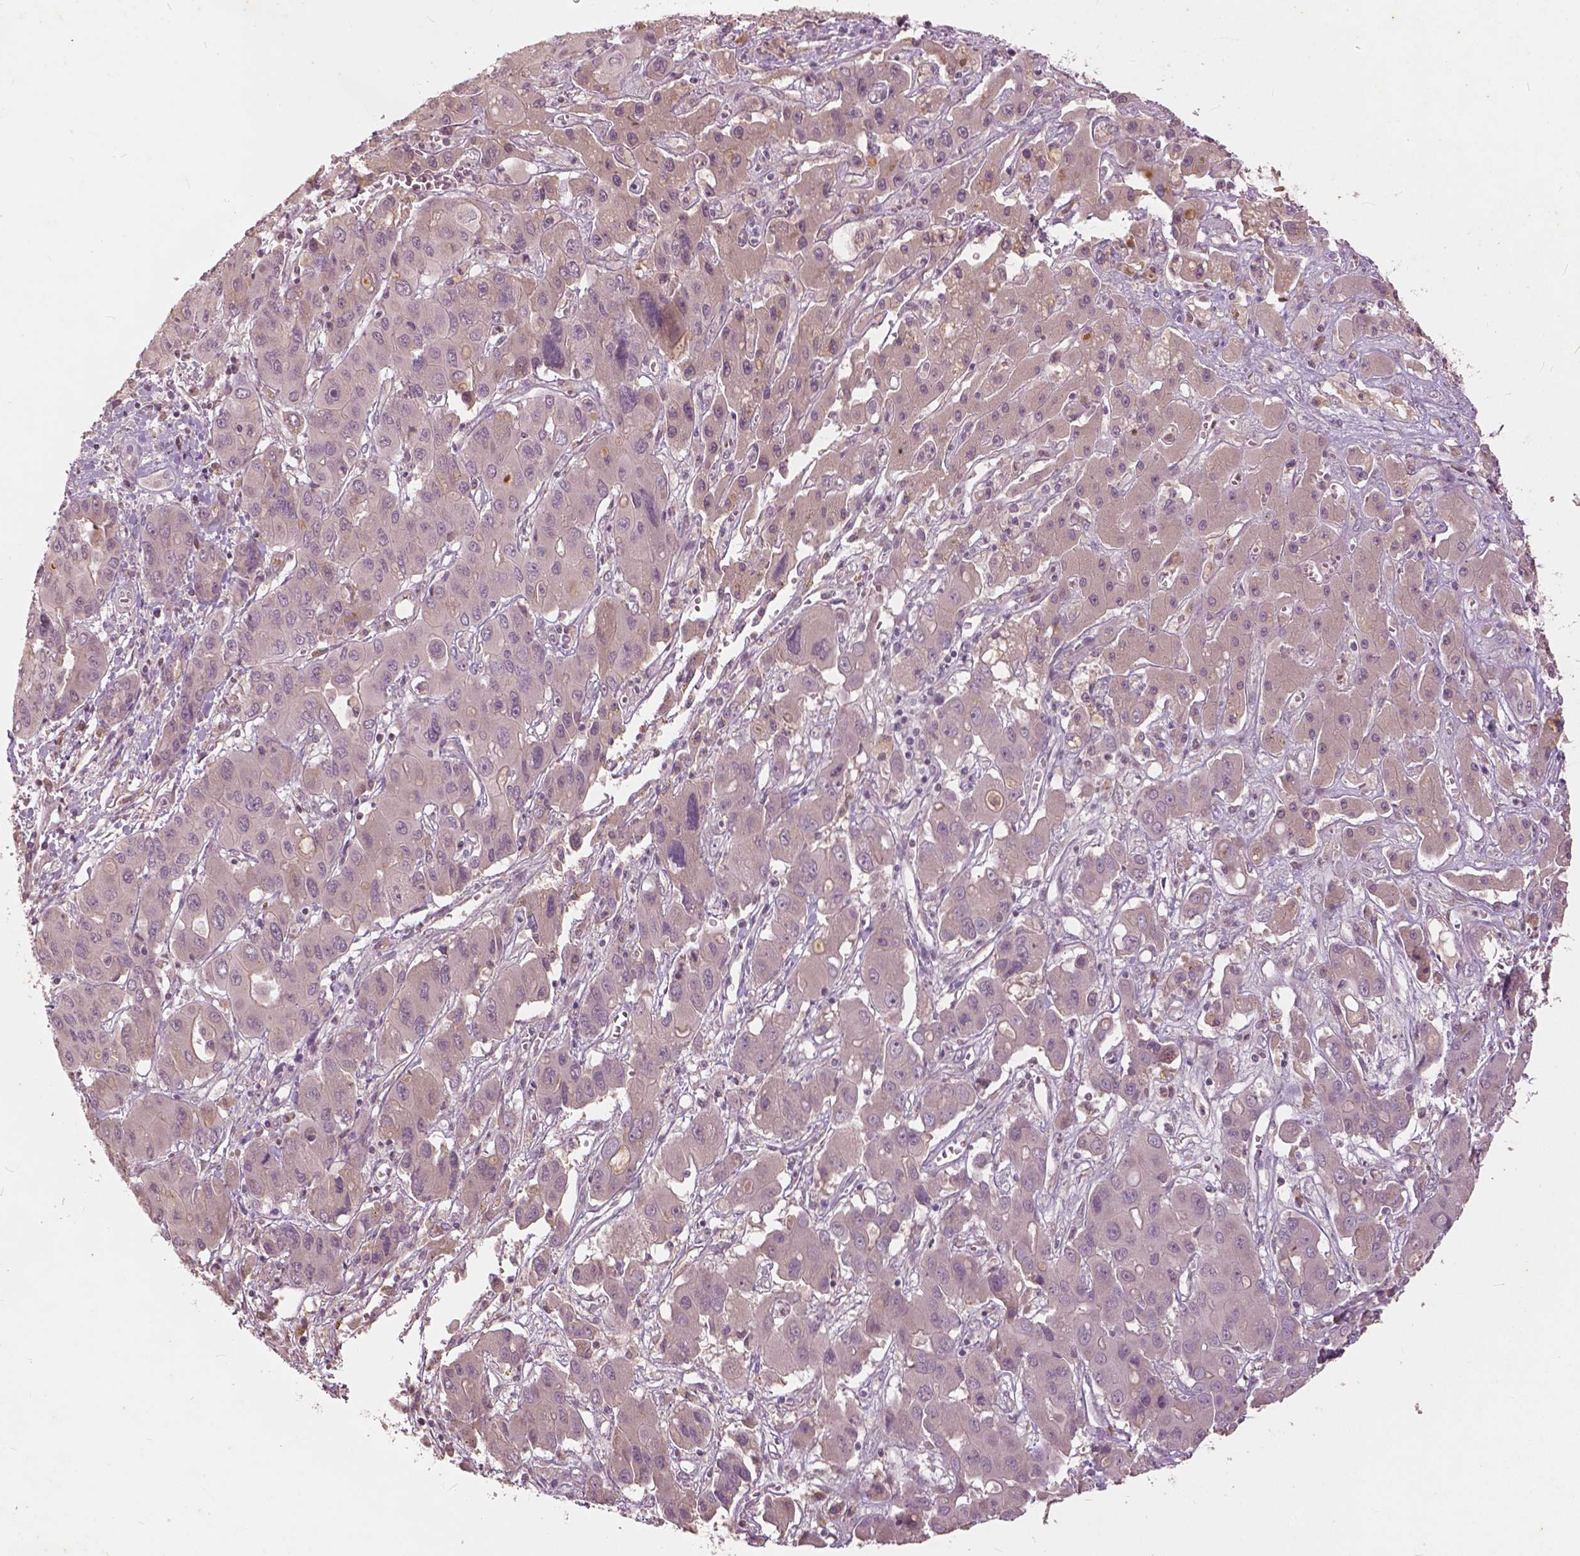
{"staining": {"intensity": "weak", "quantity": "<25%", "location": "nuclear"}, "tissue": "liver cancer", "cell_type": "Tumor cells", "image_type": "cancer", "snomed": [{"axis": "morphology", "description": "Cholangiocarcinoma"}, {"axis": "topography", "description": "Liver"}], "caption": "Human liver cancer stained for a protein using IHC demonstrates no expression in tumor cells.", "gene": "ANGPTL4", "patient": {"sex": "male", "age": 67}}